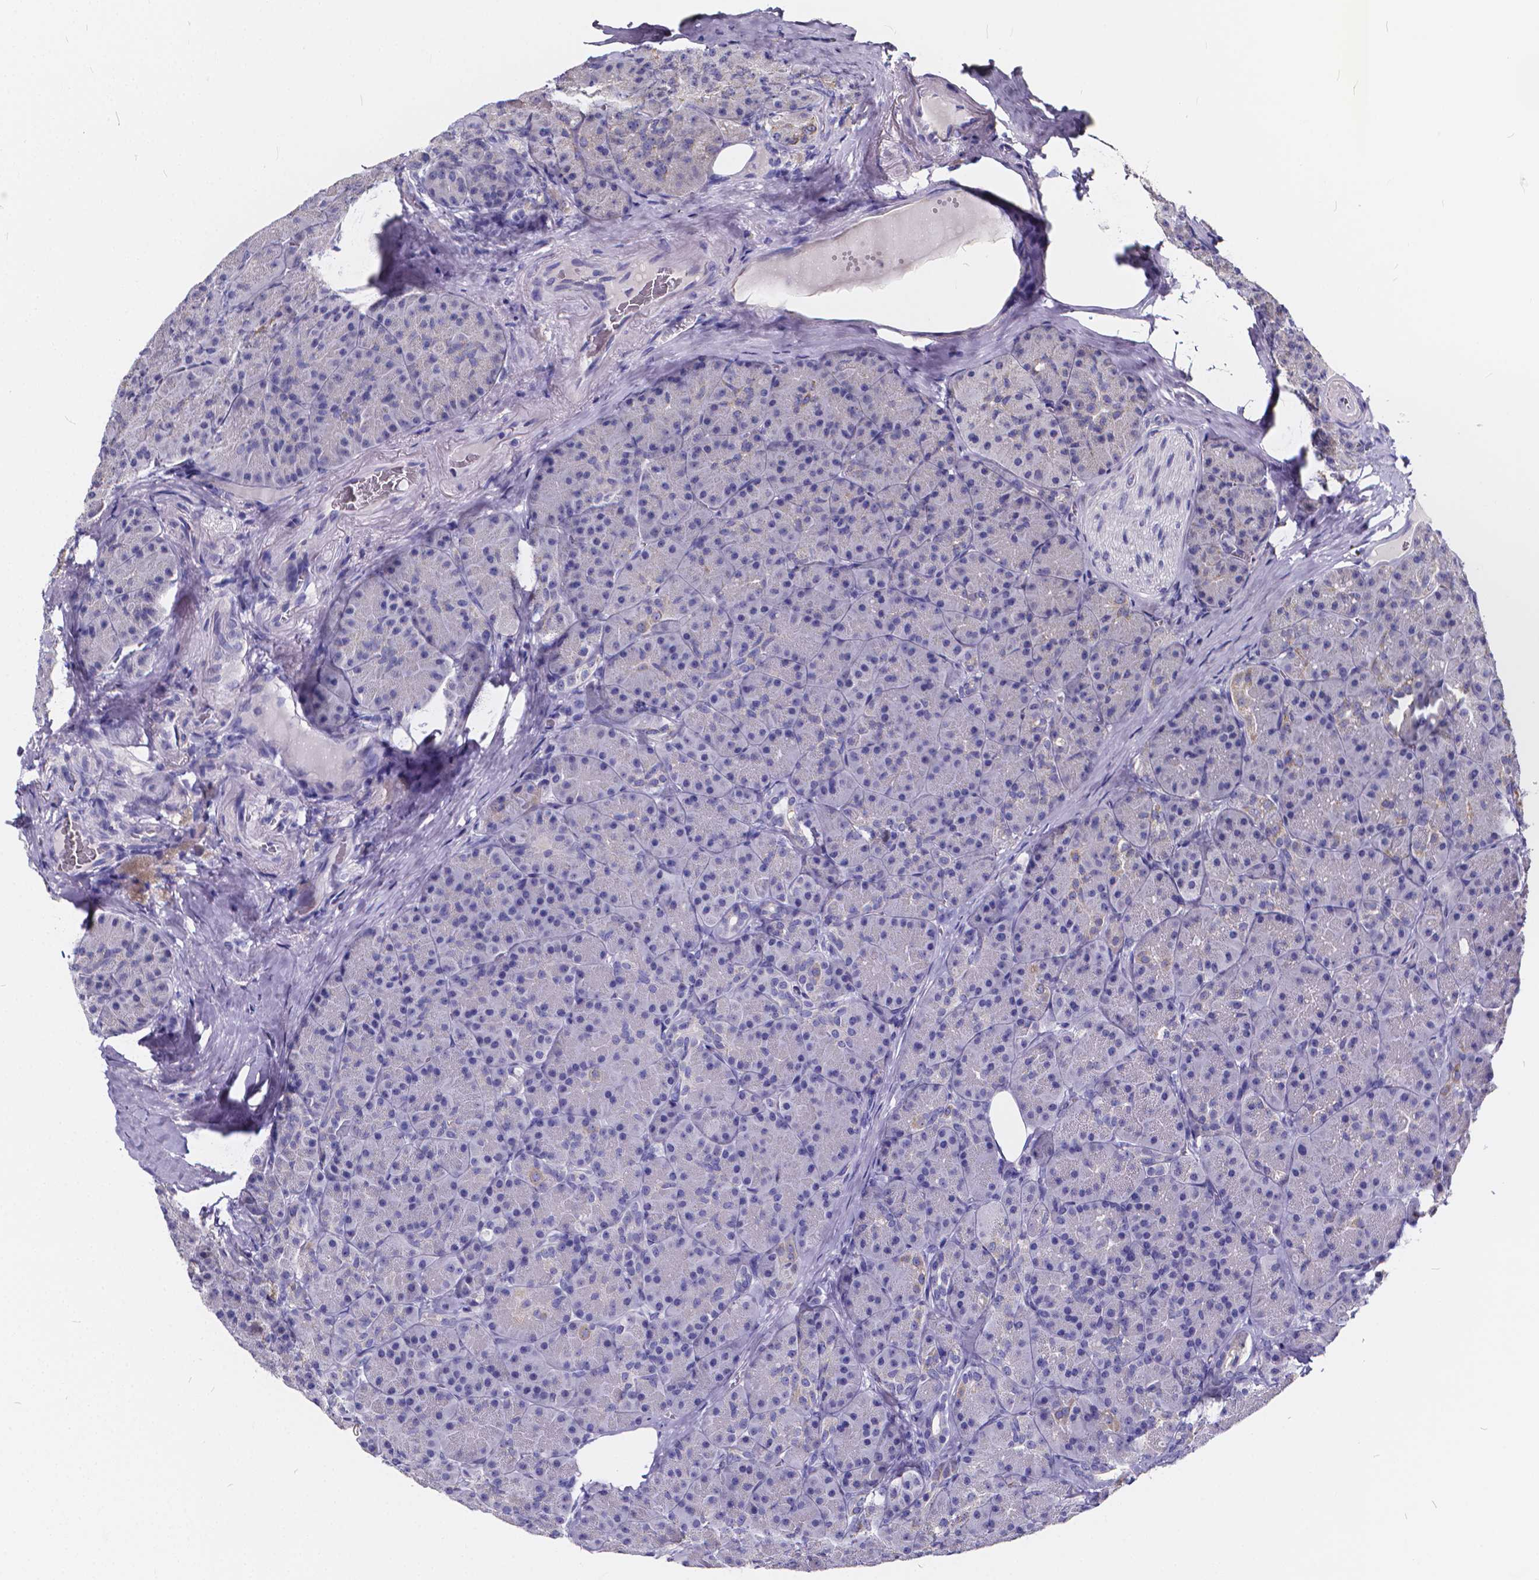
{"staining": {"intensity": "negative", "quantity": "none", "location": "none"}, "tissue": "pancreas", "cell_type": "Exocrine glandular cells", "image_type": "normal", "snomed": [{"axis": "morphology", "description": "Normal tissue, NOS"}, {"axis": "topography", "description": "Pancreas"}], "caption": "A high-resolution micrograph shows immunohistochemistry (IHC) staining of normal pancreas, which reveals no significant positivity in exocrine glandular cells.", "gene": "SPEF2", "patient": {"sex": "male", "age": 57}}